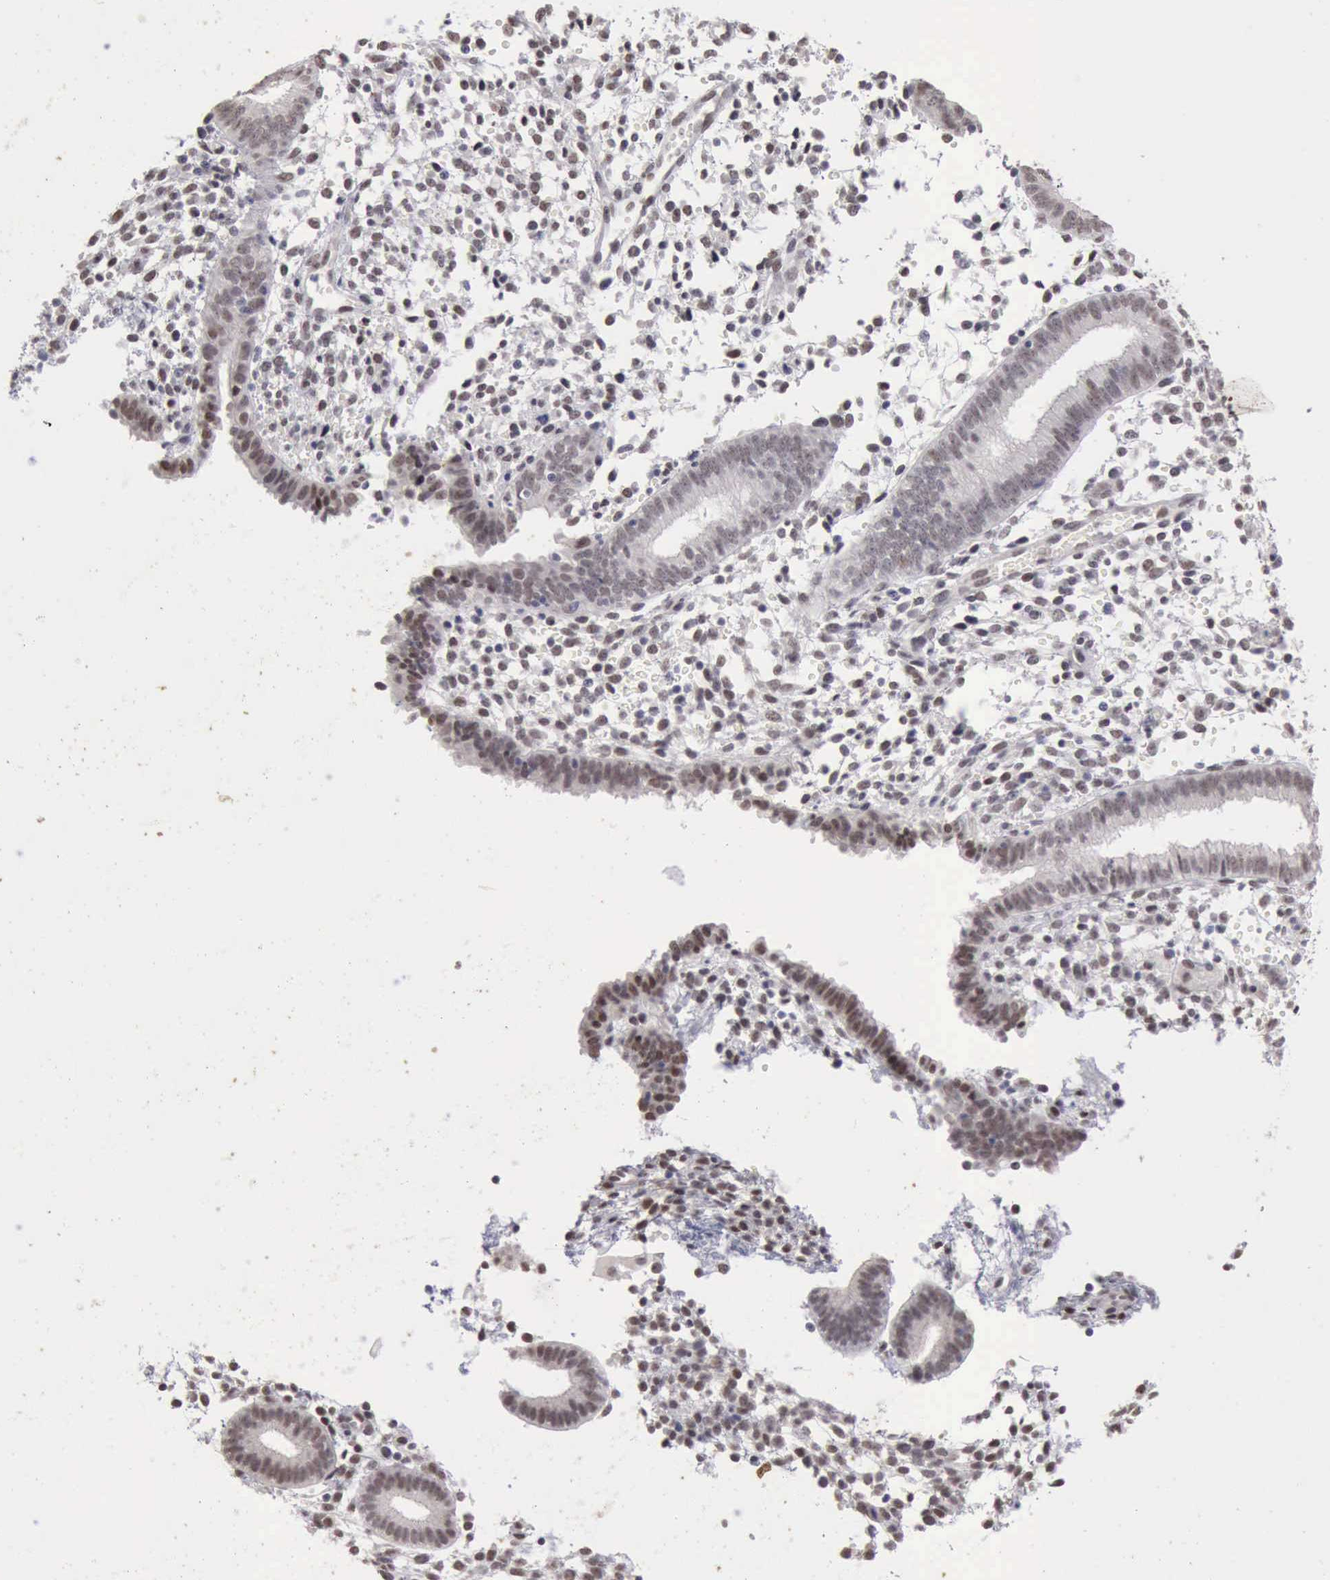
{"staining": {"intensity": "weak", "quantity": "<25%", "location": "nuclear"}, "tissue": "endometrium", "cell_type": "Cells in endometrial stroma", "image_type": "normal", "snomed": [{"axis": "morphology", "description": "Normal tissue, NOS"}, {"axis": "topography", "description": "Endometrium"}], "caption": "Human endometrium stained for a protein using IHC reveals no staining in cells in endometrial stroma.", "gene": "TAF1", "patient": {"sex": "female", "age": 35}}